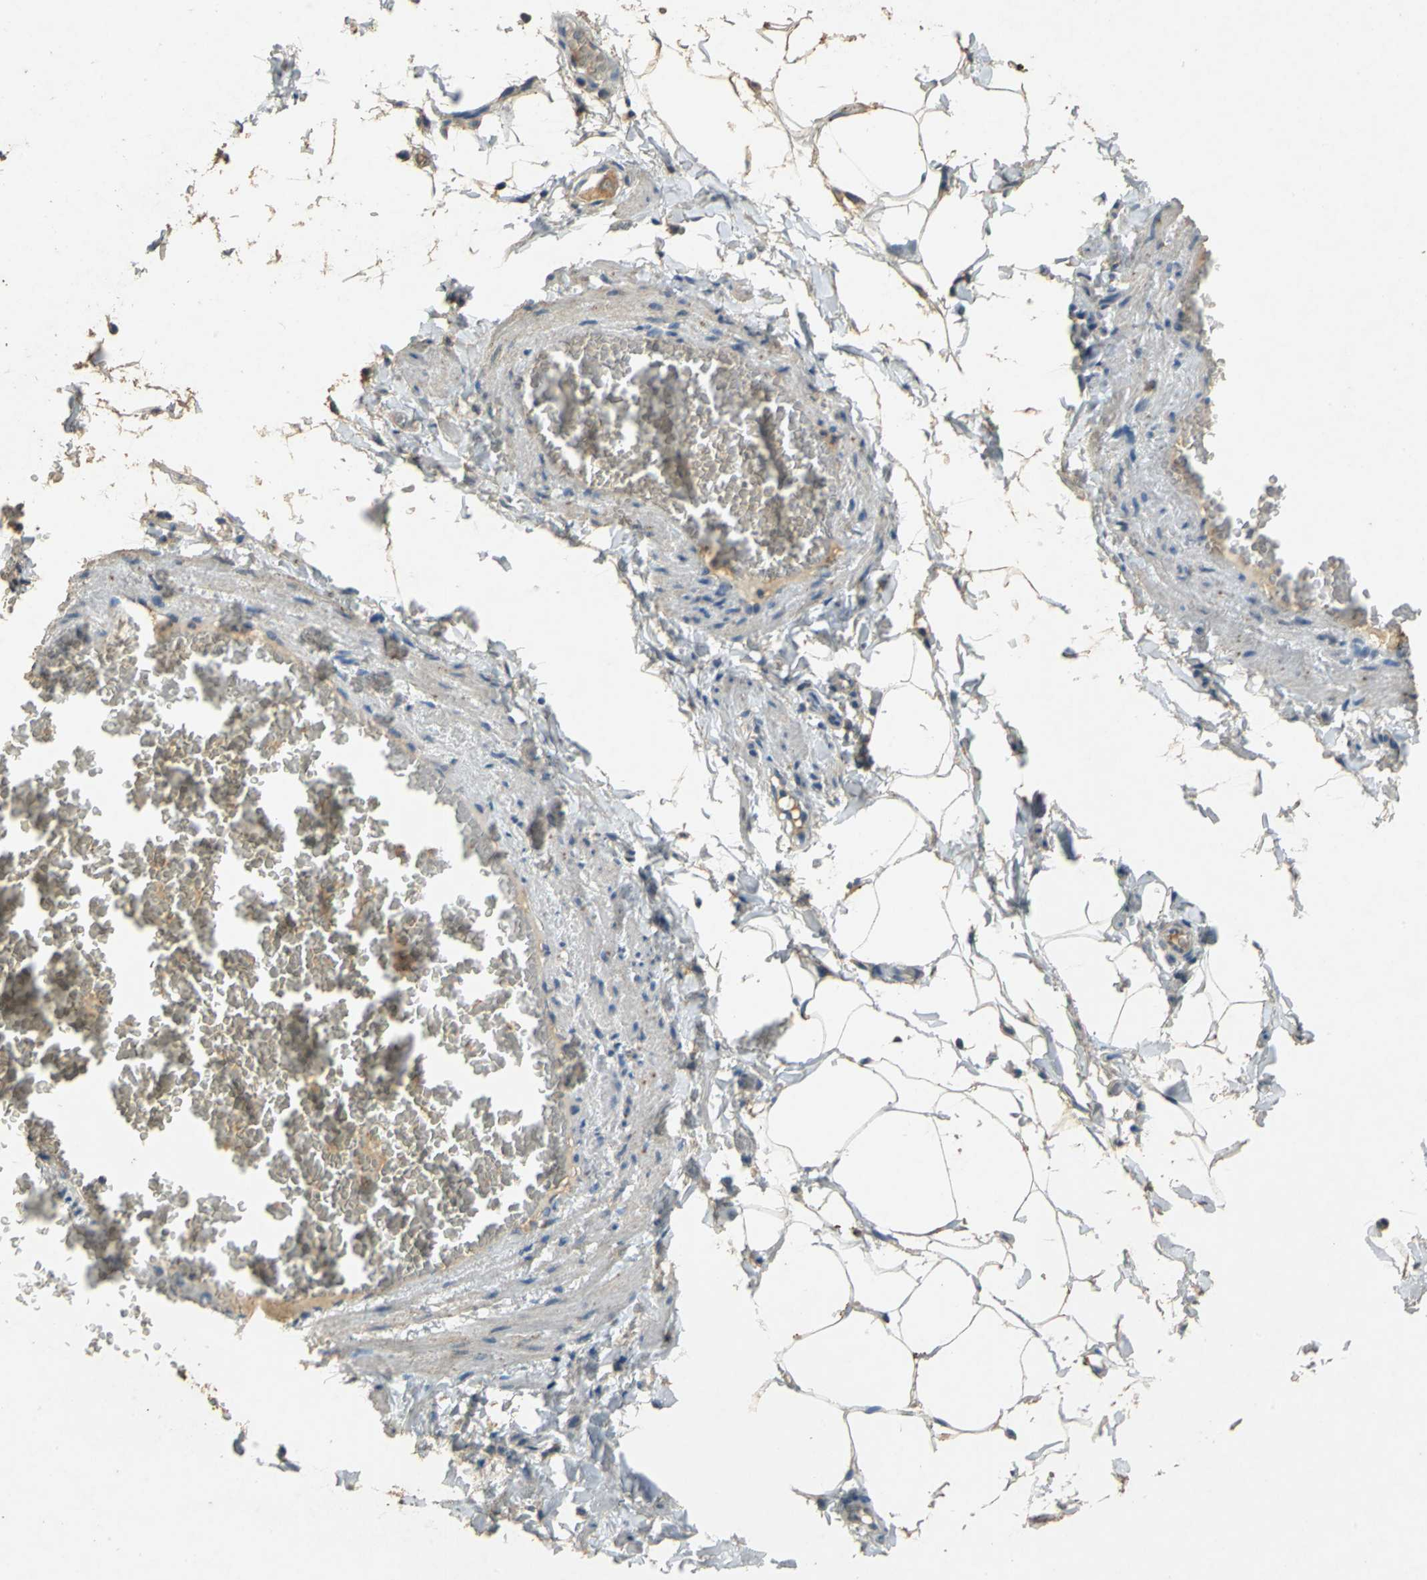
{"staining": {"intensity": "weak", "quantity": "25%-75%", "location": "cytoplasmic/membranous"}, "tissue": "adipose tissue", "cell_type": "Adipocytes", "image_type": "normal", "snomed": [{"axis": "morphology", "description": "Normal tissue, NOS"}, {"axis": "topography", "description": "Vascular tissue"}], "caption": "Protein expression analysis of benign human adipose tissue reveals weak cytoplasmic/membranous staining in approximately 25%-75% of adipocytes.", "gene": "ADAMTS5", "patient": {"sex": "male", "age": 41}}